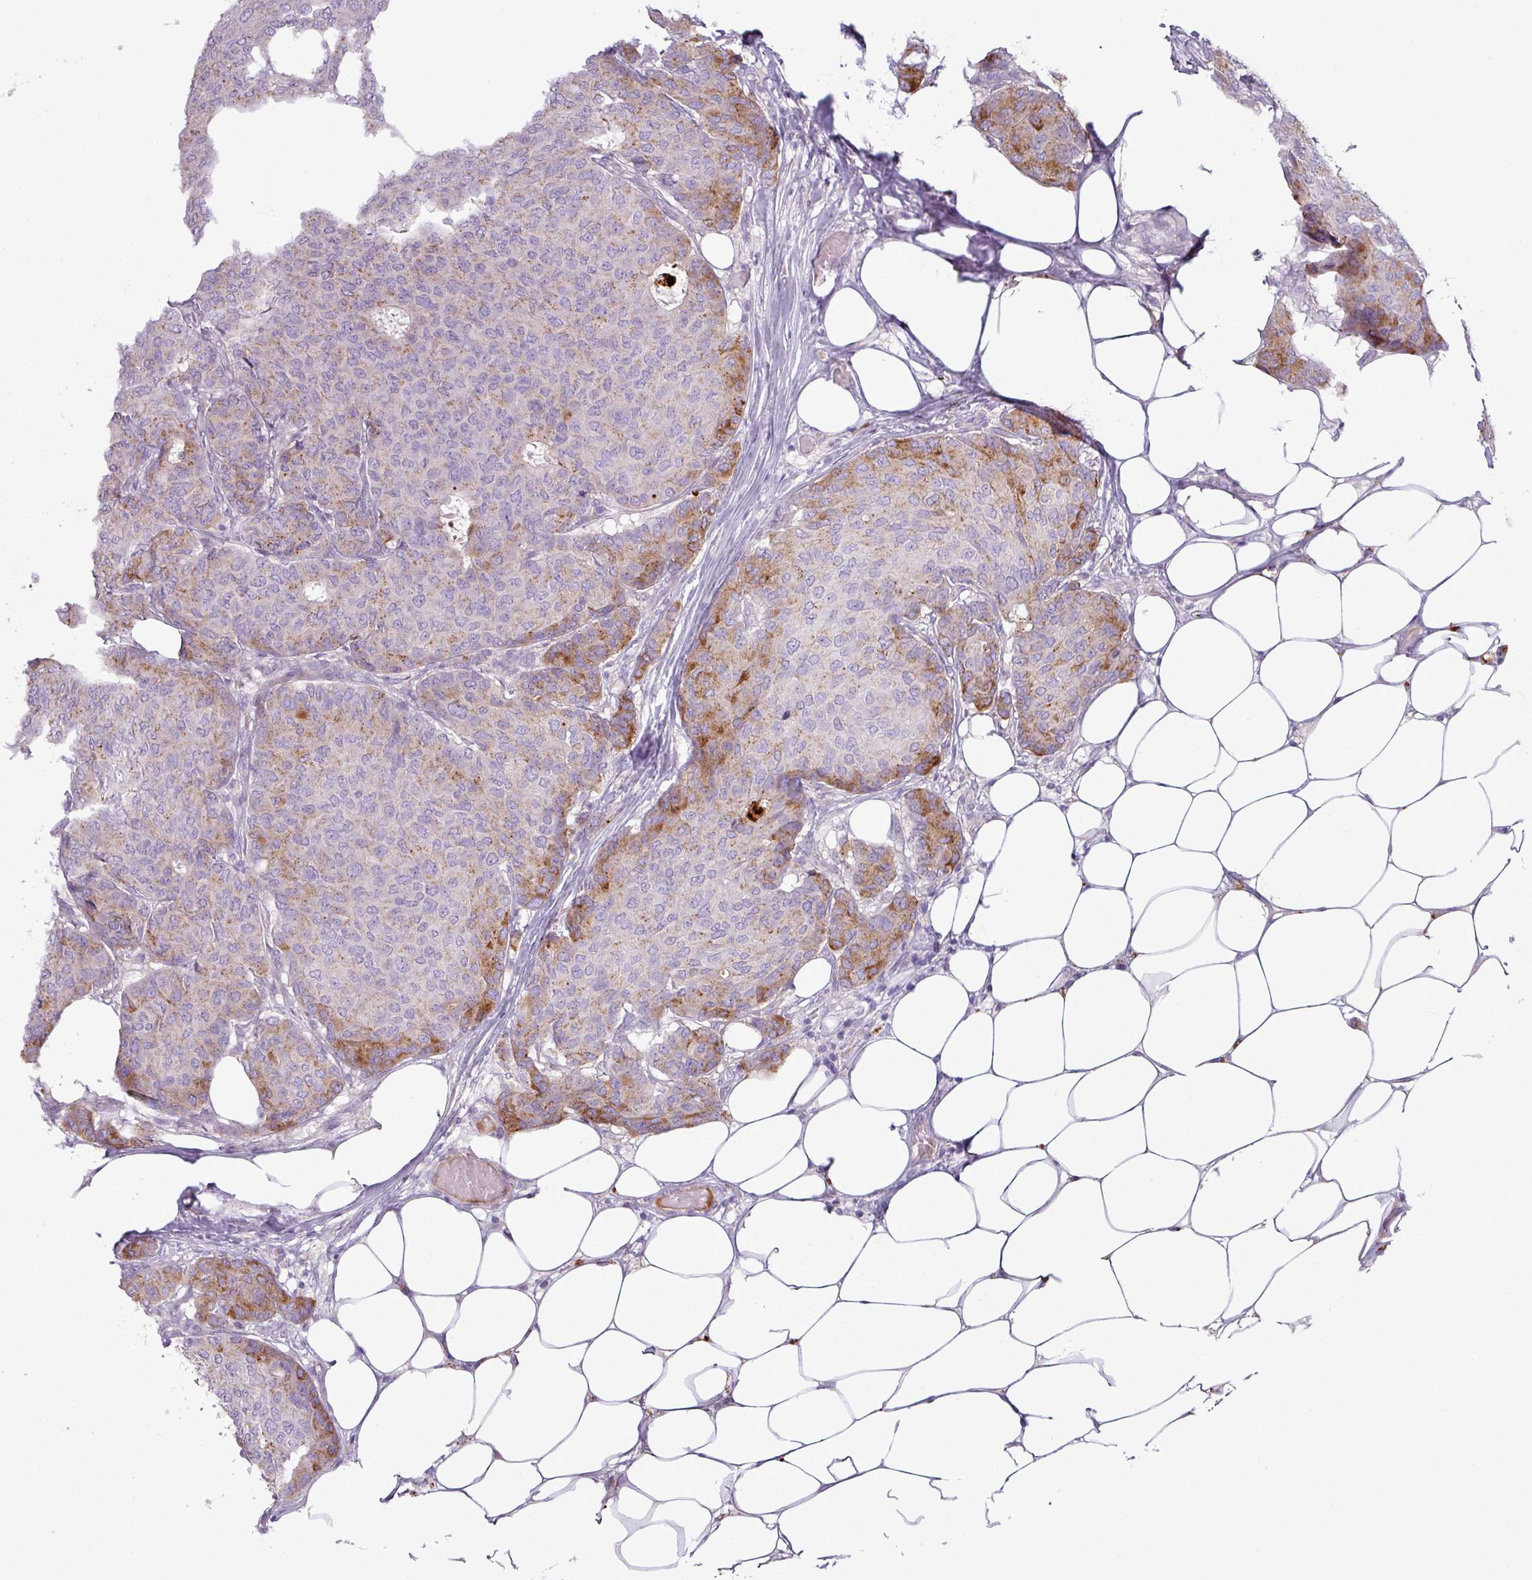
{"staining": {"intensity": "moderate", "quantity": "<25%", "location": "cytoplasmic/membranous"}, "tissue": "breast cancer", "cell_type": "Tumor cells", "image_type": "cancer", "snomed": [{"axis": "morphology", "description": "Duct carcinoma"}, {"axis": "topography", "description": "Breast"}], "caption": "IHC (DAB) staining of breast cancer exhibits moderate cytoplasmic/membranous protein expression in about <25% of tumor cells.", "gene": "C4B", "patient": {"sex": "female", "age": 75}}